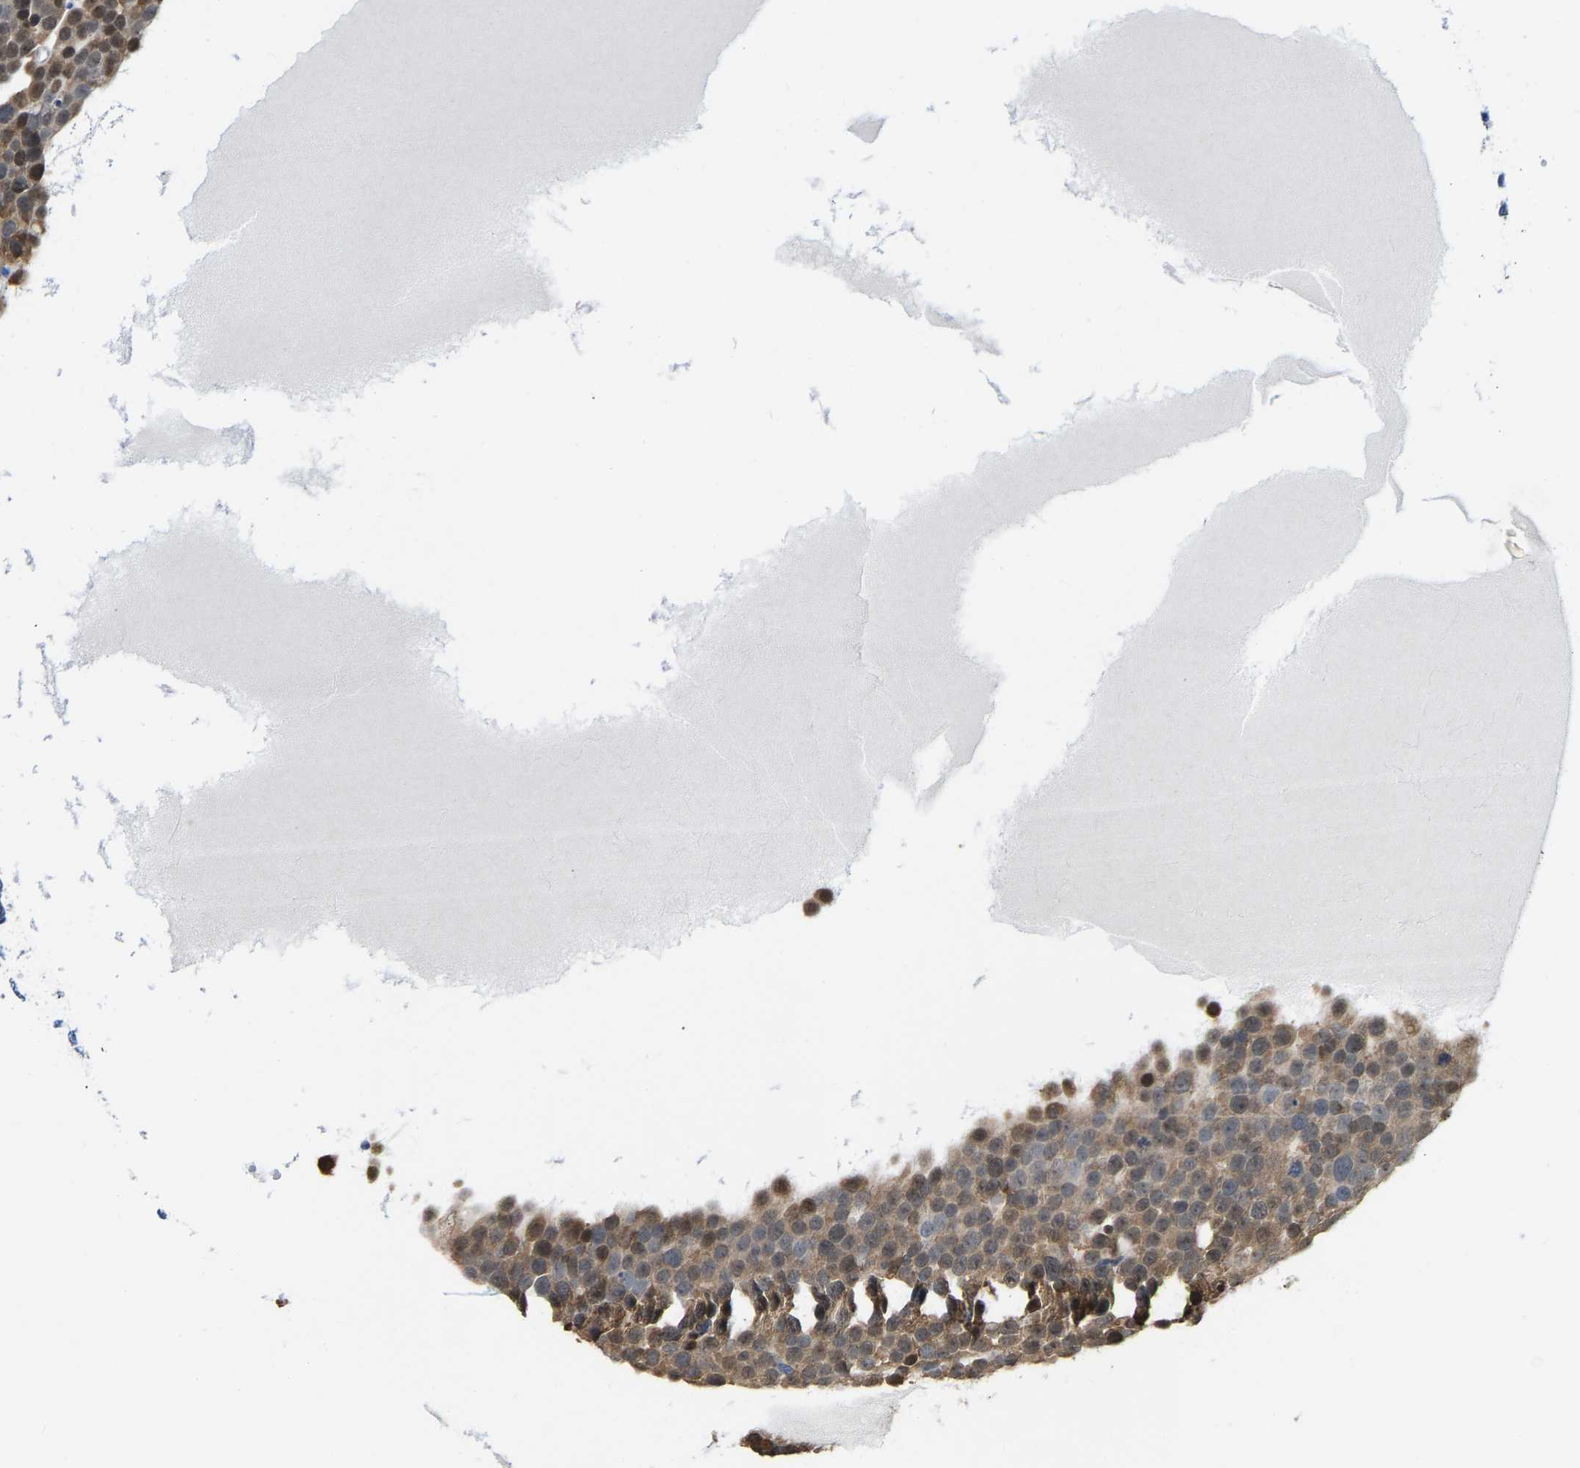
{"staining": {"intensity": "moderate", "quantity": ">75%", "location": "cytoplasmic/membranous,nuclear"}, "tissue": "testis cancer", "cell_type": "Tumor cells", "image_type": "cancer", "snomed": [{"axis": "morphology", "description": "Seminoma, NOS"}, {"axis": "topography", "description": "Testis"}], "caption": "IHC of seminoma (testis) demonstrates medium levels of moderate cytoplasmic/membranous and nuclear expression in about >75% of tumor cells.", "gene": "KLHL1", "patient": {"sex": "male", "age": 71}}